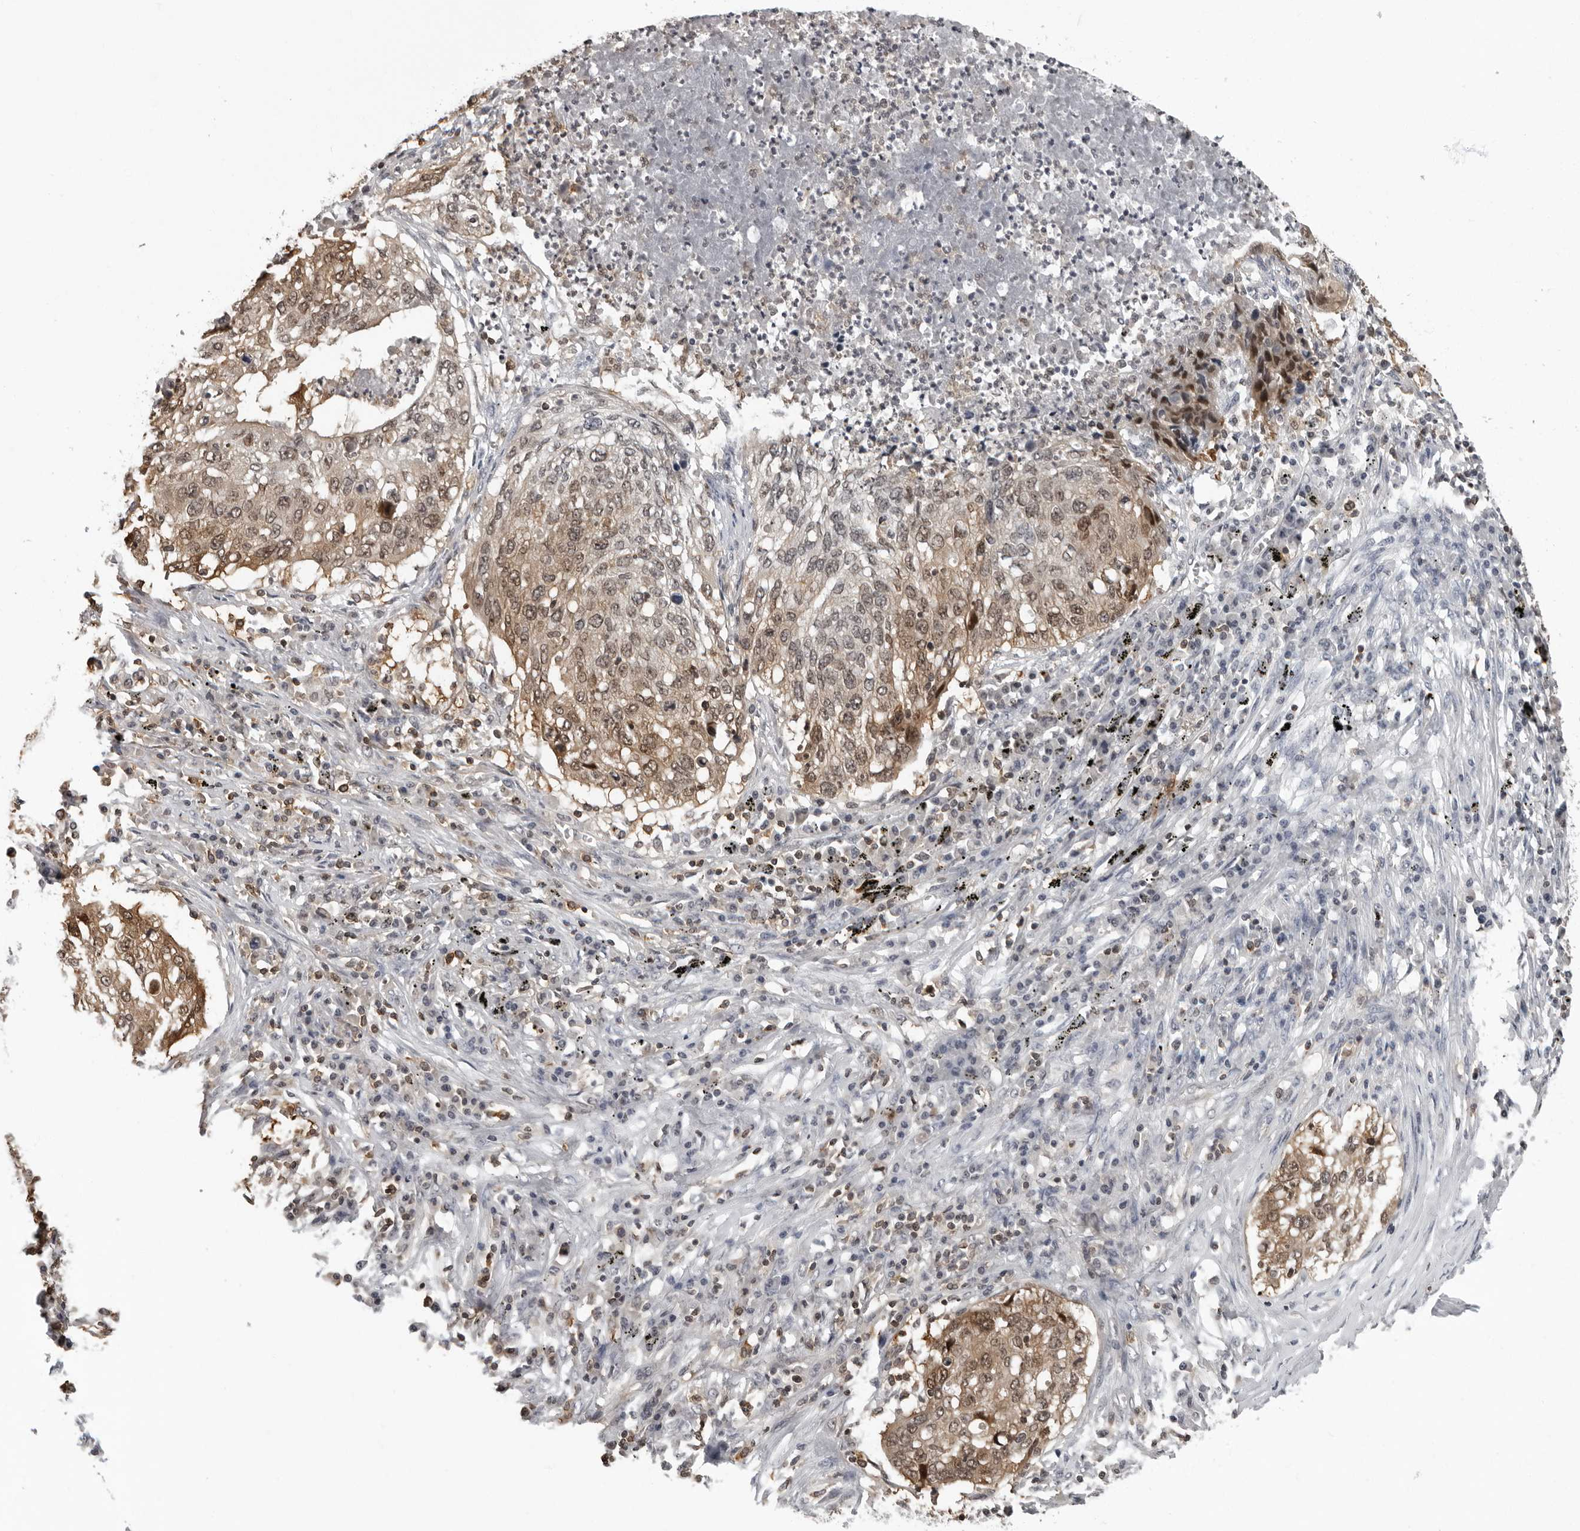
{"staining": {"intensity": "moderate", "quantity": ">75%", "location": "cytoplasmic/membranous,nuclear"}, "tissue": "lung cancer", "cell_type": "Tumor cells", "image_type": "cancer", "snomed": [{"axis": "morphology", "description": "Squamous cell carcinoma, NOS"}, {"axis": "topography", "description": "Lung"}], "caption": "Lung cancer tissue shows moderate cytoplasmic/membranous and nuclear positivity in about >75% of tumor cells, visualized by immunohistochemistry.", "gene": "HSPH1", "patient": {"sex": "female", "age": 63}}